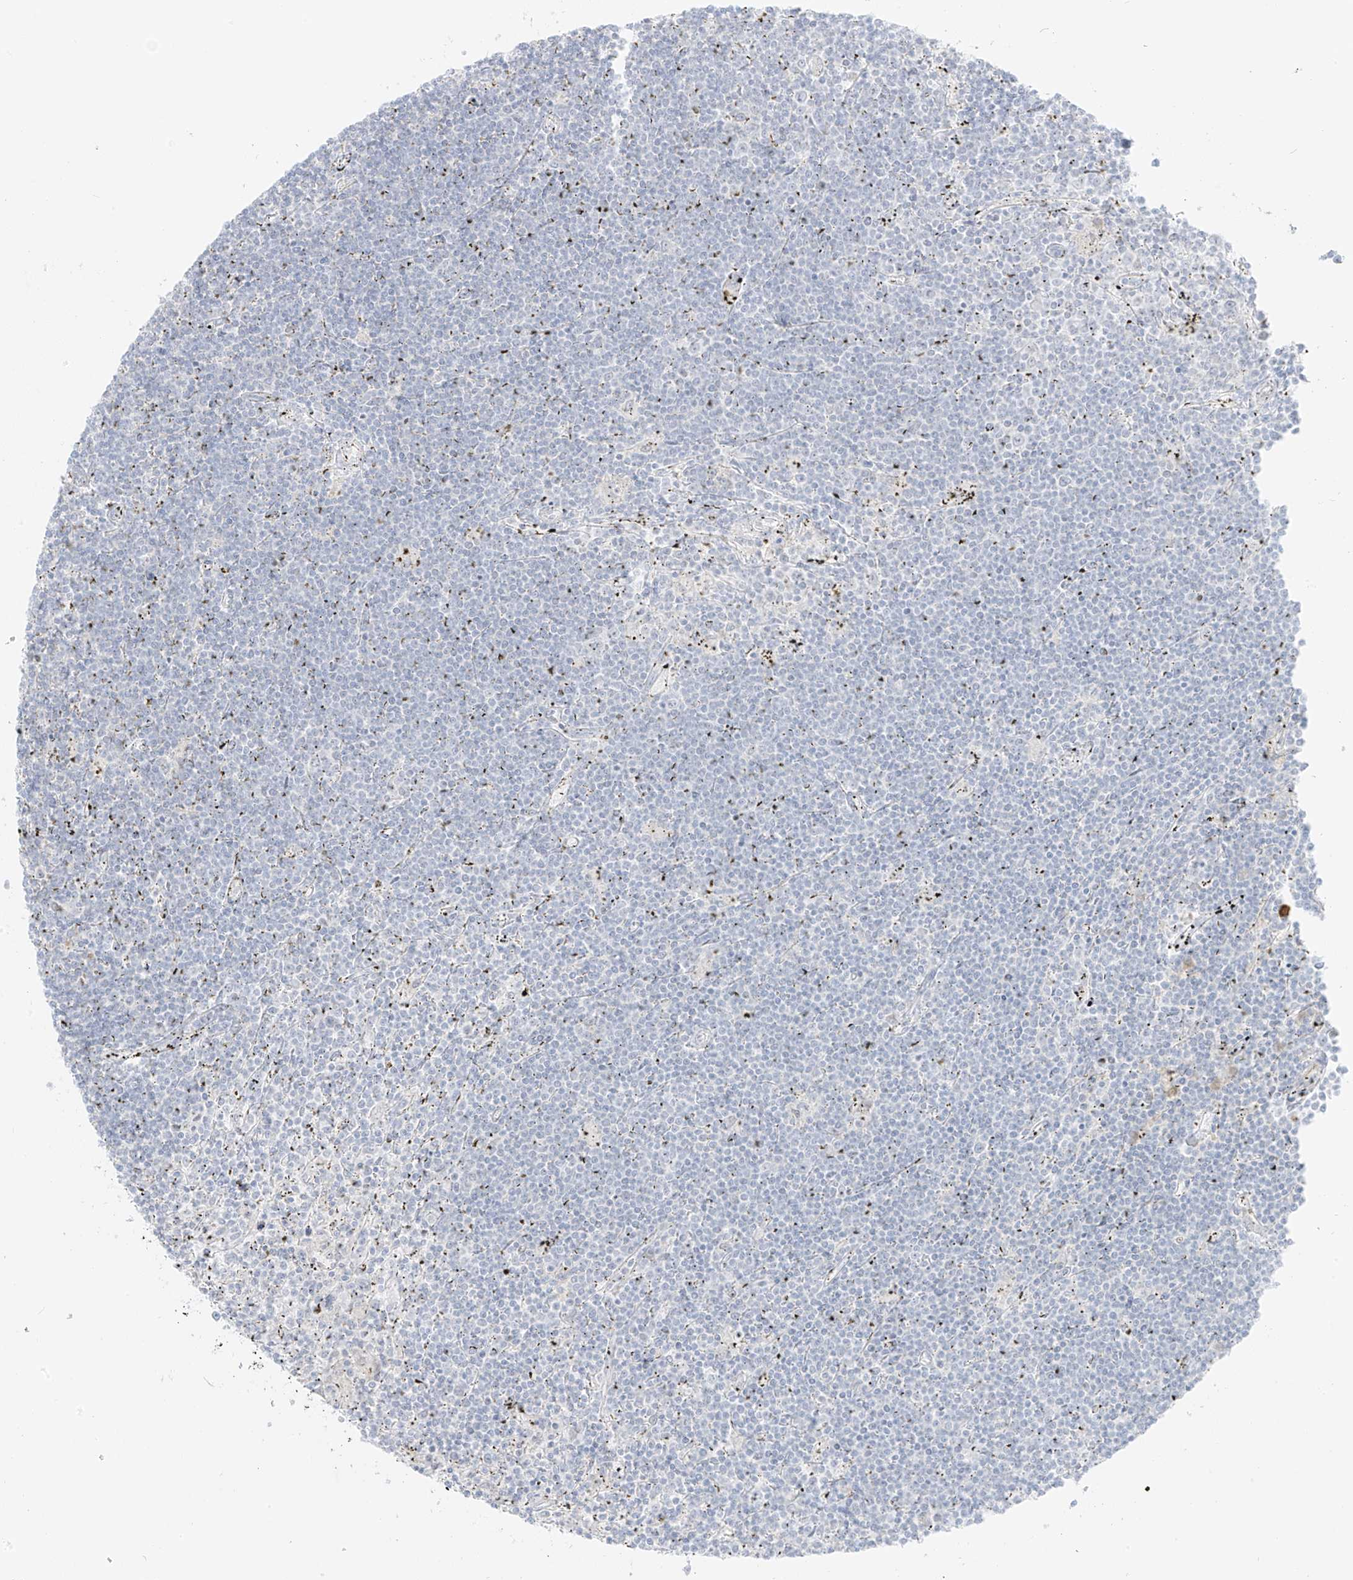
{"staining": {"intensity": "negative", "quantity": "none", "location": "none"}, "tissue": "lymphoma", "cell_type": "Tumor cells", "image_type": "cancer", "snomed": [{"axis": "morphology", "description": "Malignant lymphoma, non-Hodgkin's type, Low grade"}, {"axis": "topography", "description": "Spleen"}], "caption": "Histopathology image shows no protein positivity in tumor cells of lymphoma tissue.", "gene": "C11orf87", "patient": {"sex": "male", "age": 76}}